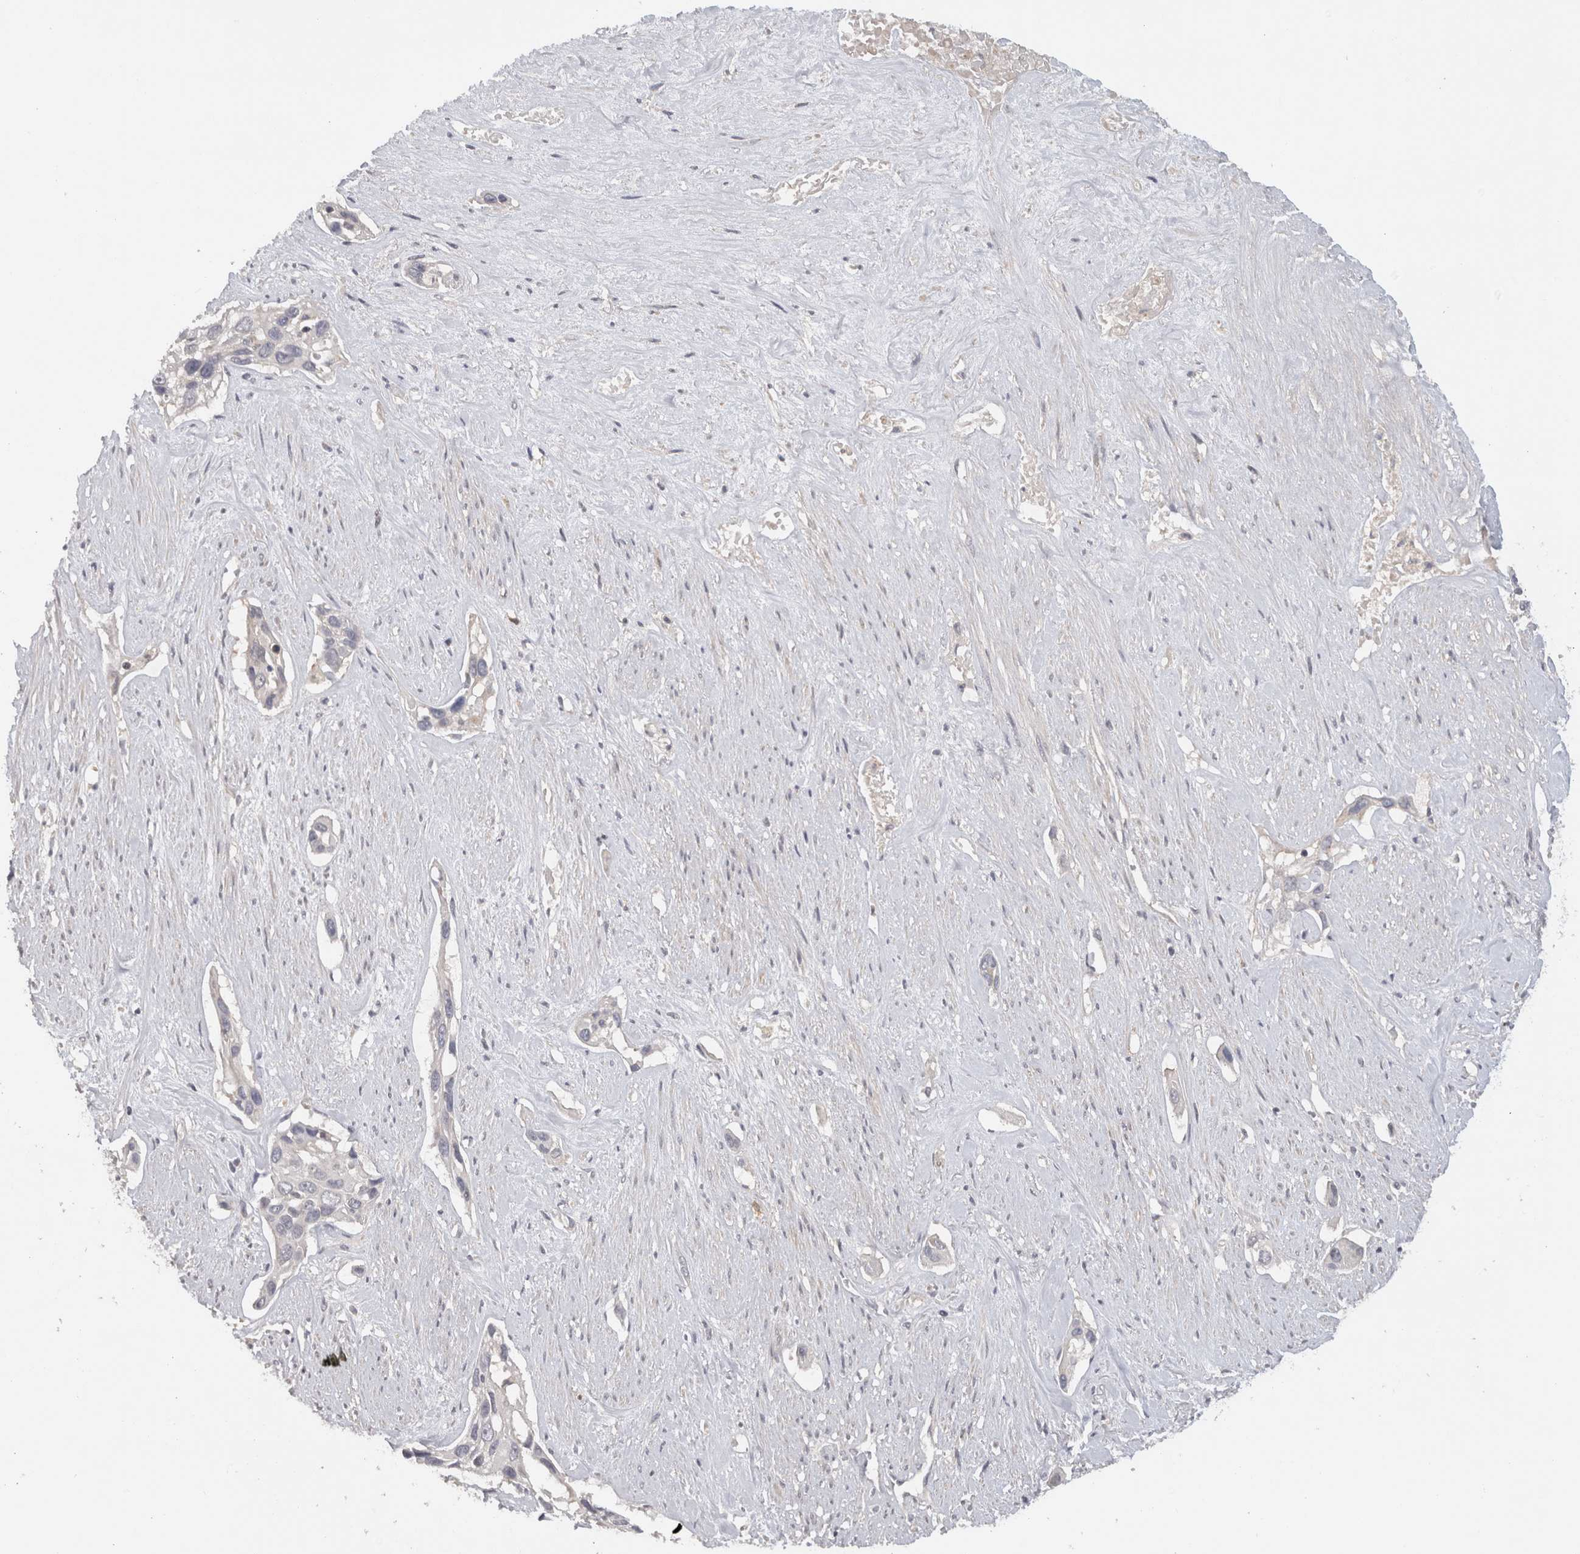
{"staining": {"intensity": "negative", "quantity": "none", "location": "none"}, "tissue": "pancreatic cancer", "cell_type": "Tumor cells", "image_type": "cancer", "snomed": [{"axis": "morphology", "description": "Adenocarcinoma, NOS"}, {"axis": "topography", "description": "Pancreas"}], "caption": "Pancreatic adenocarcinoma was stained to show a protein in brown. There is no significant positivity in tumor cells.", "gene": "ACAT2", "patient": {"sex": "female", "age": 60}}